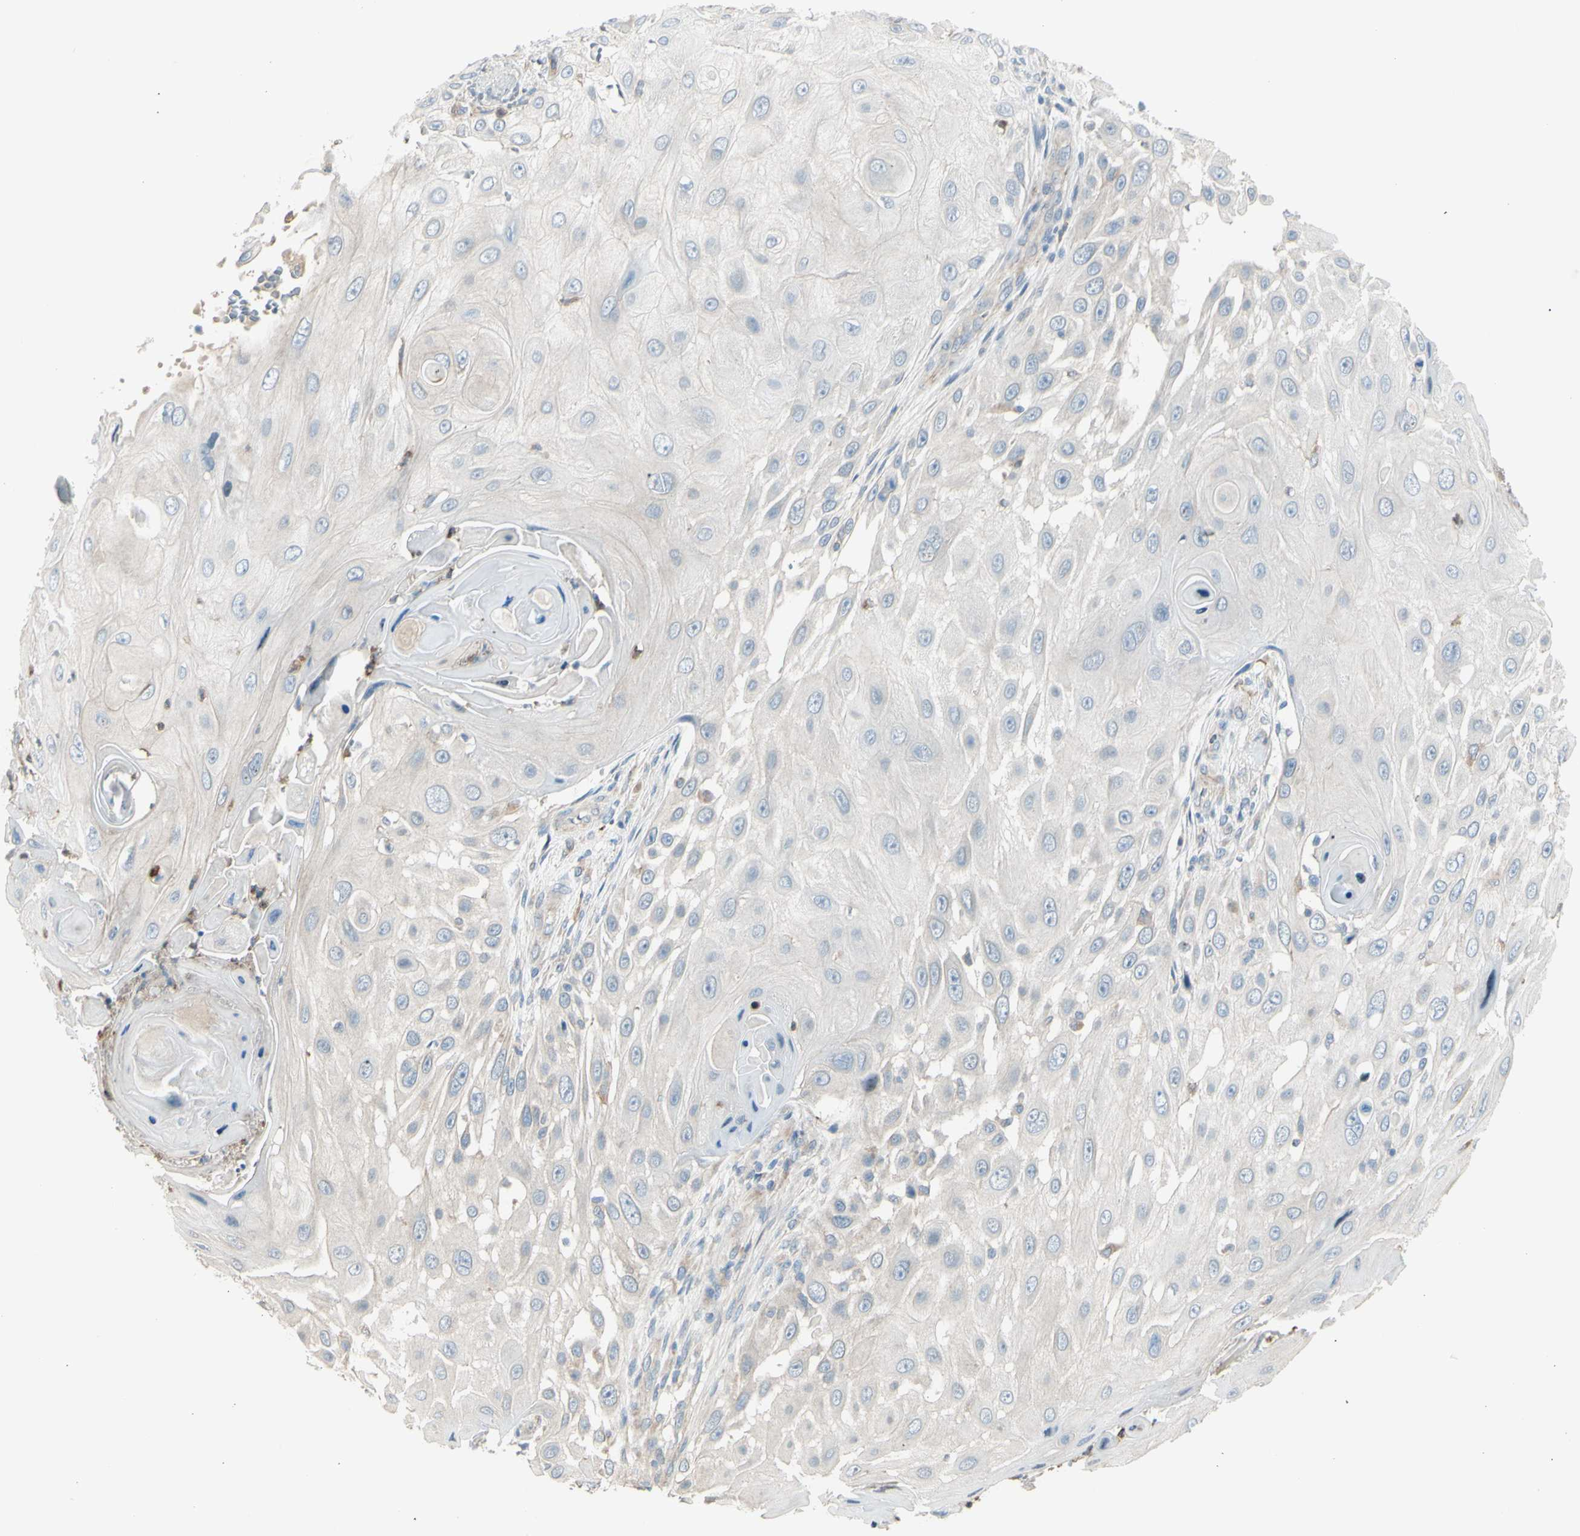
{"staining": {"intensity": "negative", "quantity": "none", "location": "none"}, "tissue": "skin cancer", "cell_type": "Tumor cells", "image_type": "cancer", "snomed": [{"axis": "morphology", "description": "Squamous cell carcinoma, NOS"}, {"axis": "topography", "description": "Skin"}], "caption": "IHC of squamous cell carcinoma (skin) exhibits no staining in tumor cells. Nuclei are stained in blue.", "gene": "LMTK2", "patient": {"sex": "female", "age": 44}}